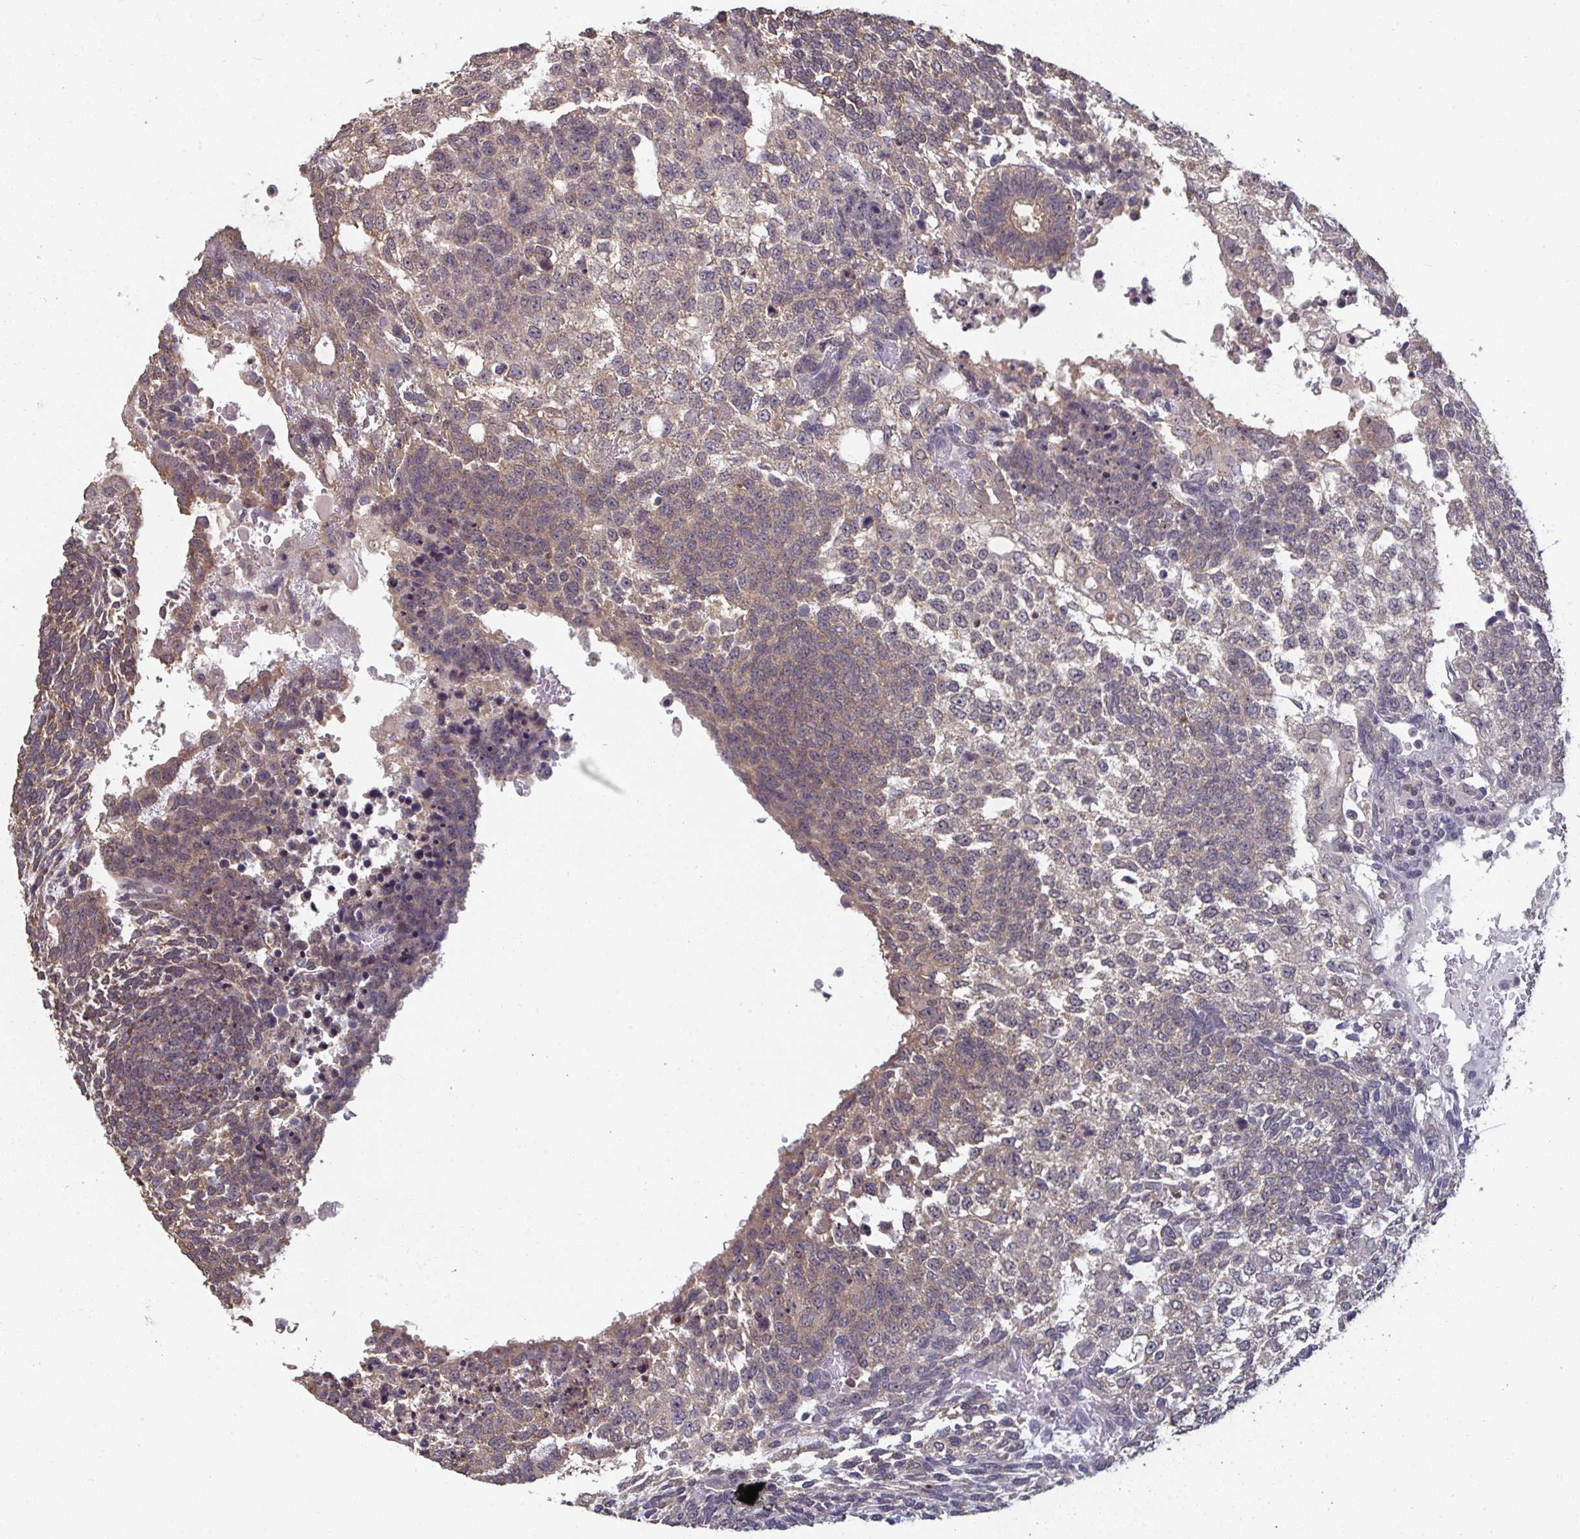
{"staining": {"intensity": "moderate", "quantity": ">75%", "location": "cytoplasmic/membranous"}, "tissue": "testis cancer", "cell_type": "Tumor cells", "image_type": "cancer", "snomed": [{"axis": "morphology", "description": "Carcinoma, Embryonal, NOS"}, {"axis": "topography", "description": "Testis"}], "caption": "Immunohistochemistry of testis cancer displays medium levels of moderate cytoplasmic/membranous staining in approximately >75% of tumor cells.", "gene": "LIX1", "patient": {"sex": "male", "age": 23}}